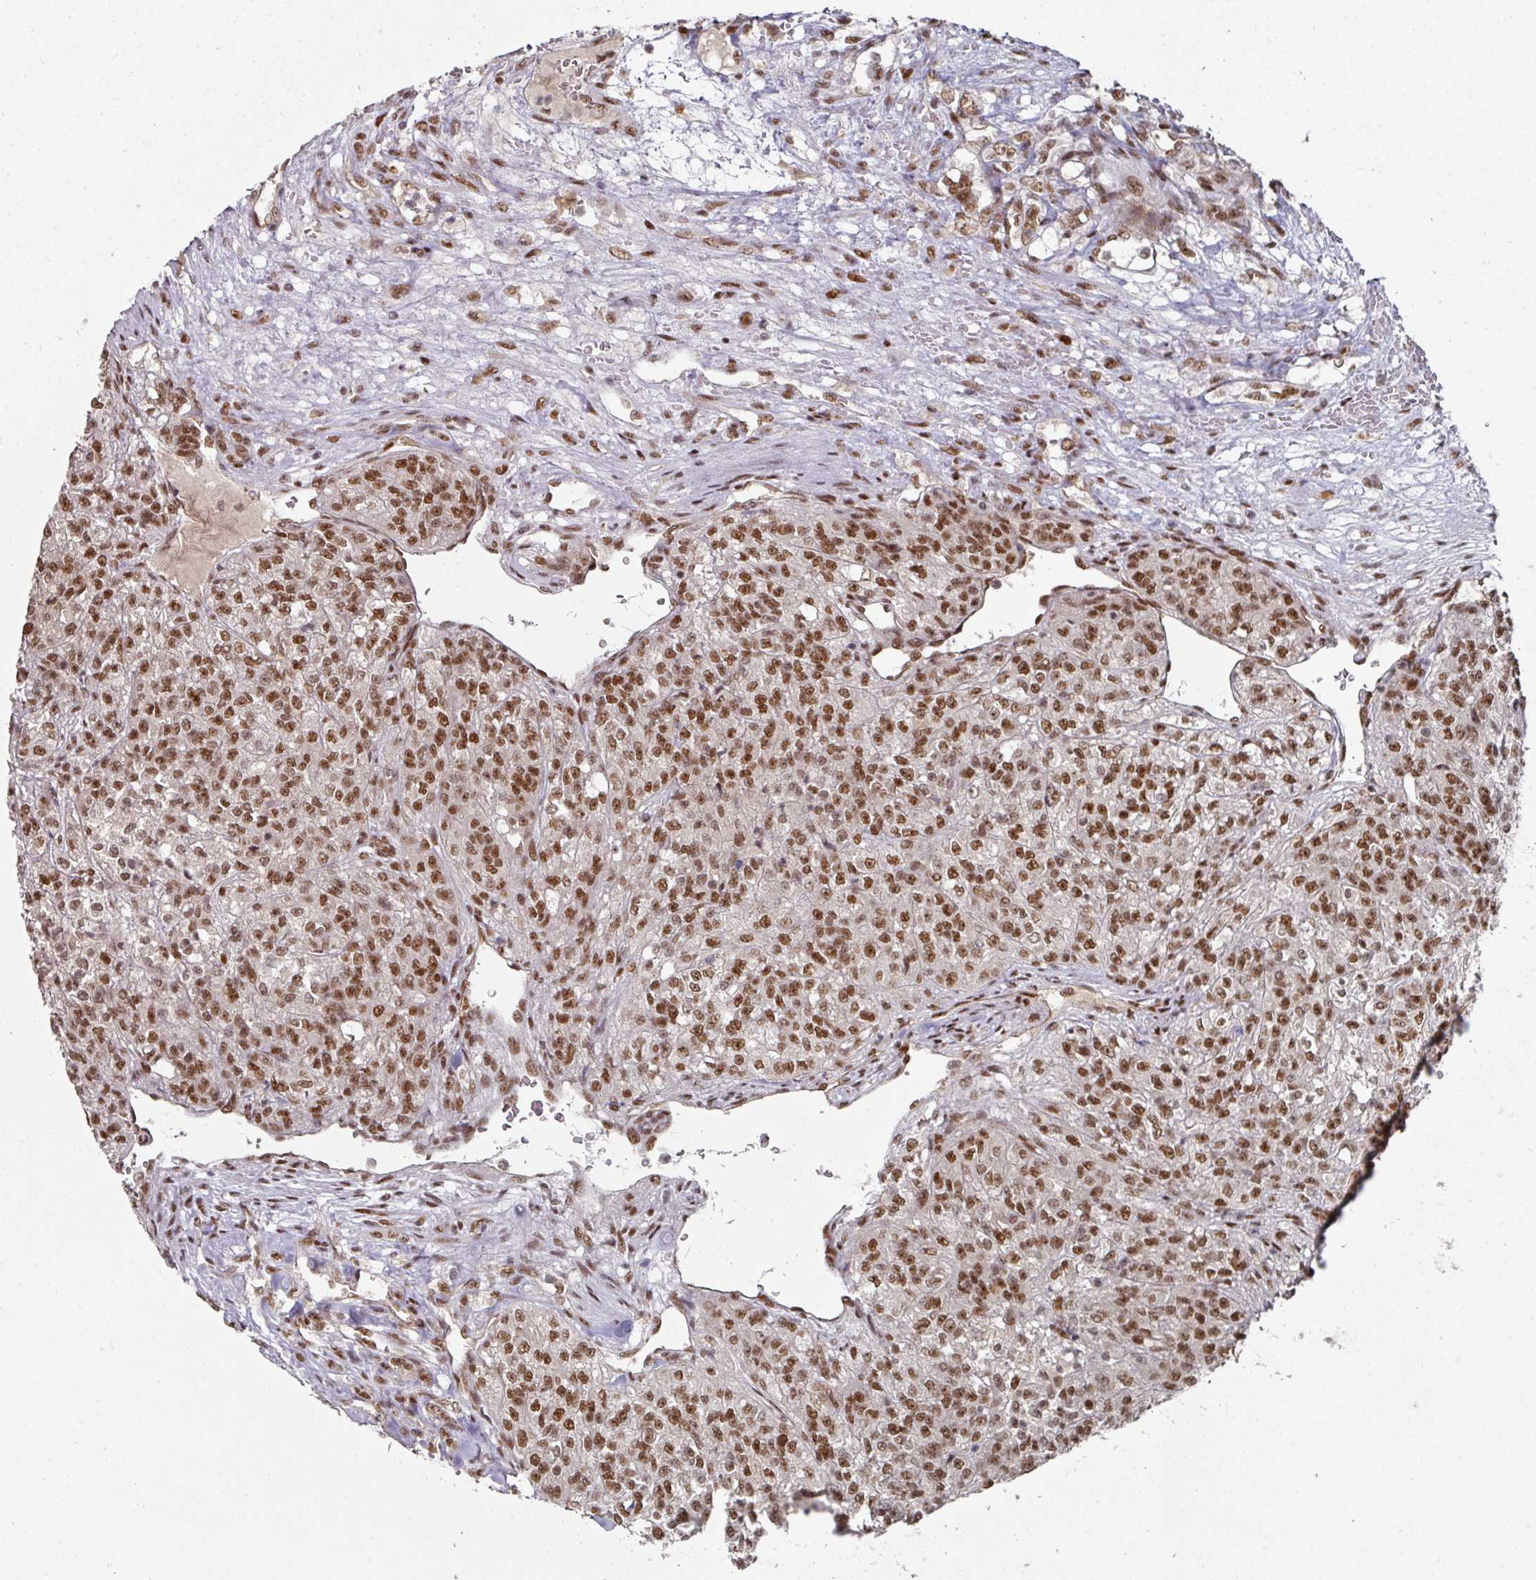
{"staining": {"intensity": "moderate", "quantity": ">75%", "location": "nuclear"}, "tissue": "renal cancer", "cell_type": "Tumor cells", "image_type": "cancer", "snomed": [{"axis": "morphology", "description": "Adenocarcinoma, NOS"}, {"axis": "topography", "description": "Kidney"}], "caption": "Moderate nuclear protein staining is identified in about >75% of tumor cells in renal cancer.", "gene": "MEPCE", "patient": {"sex": "female", "age": 63}}